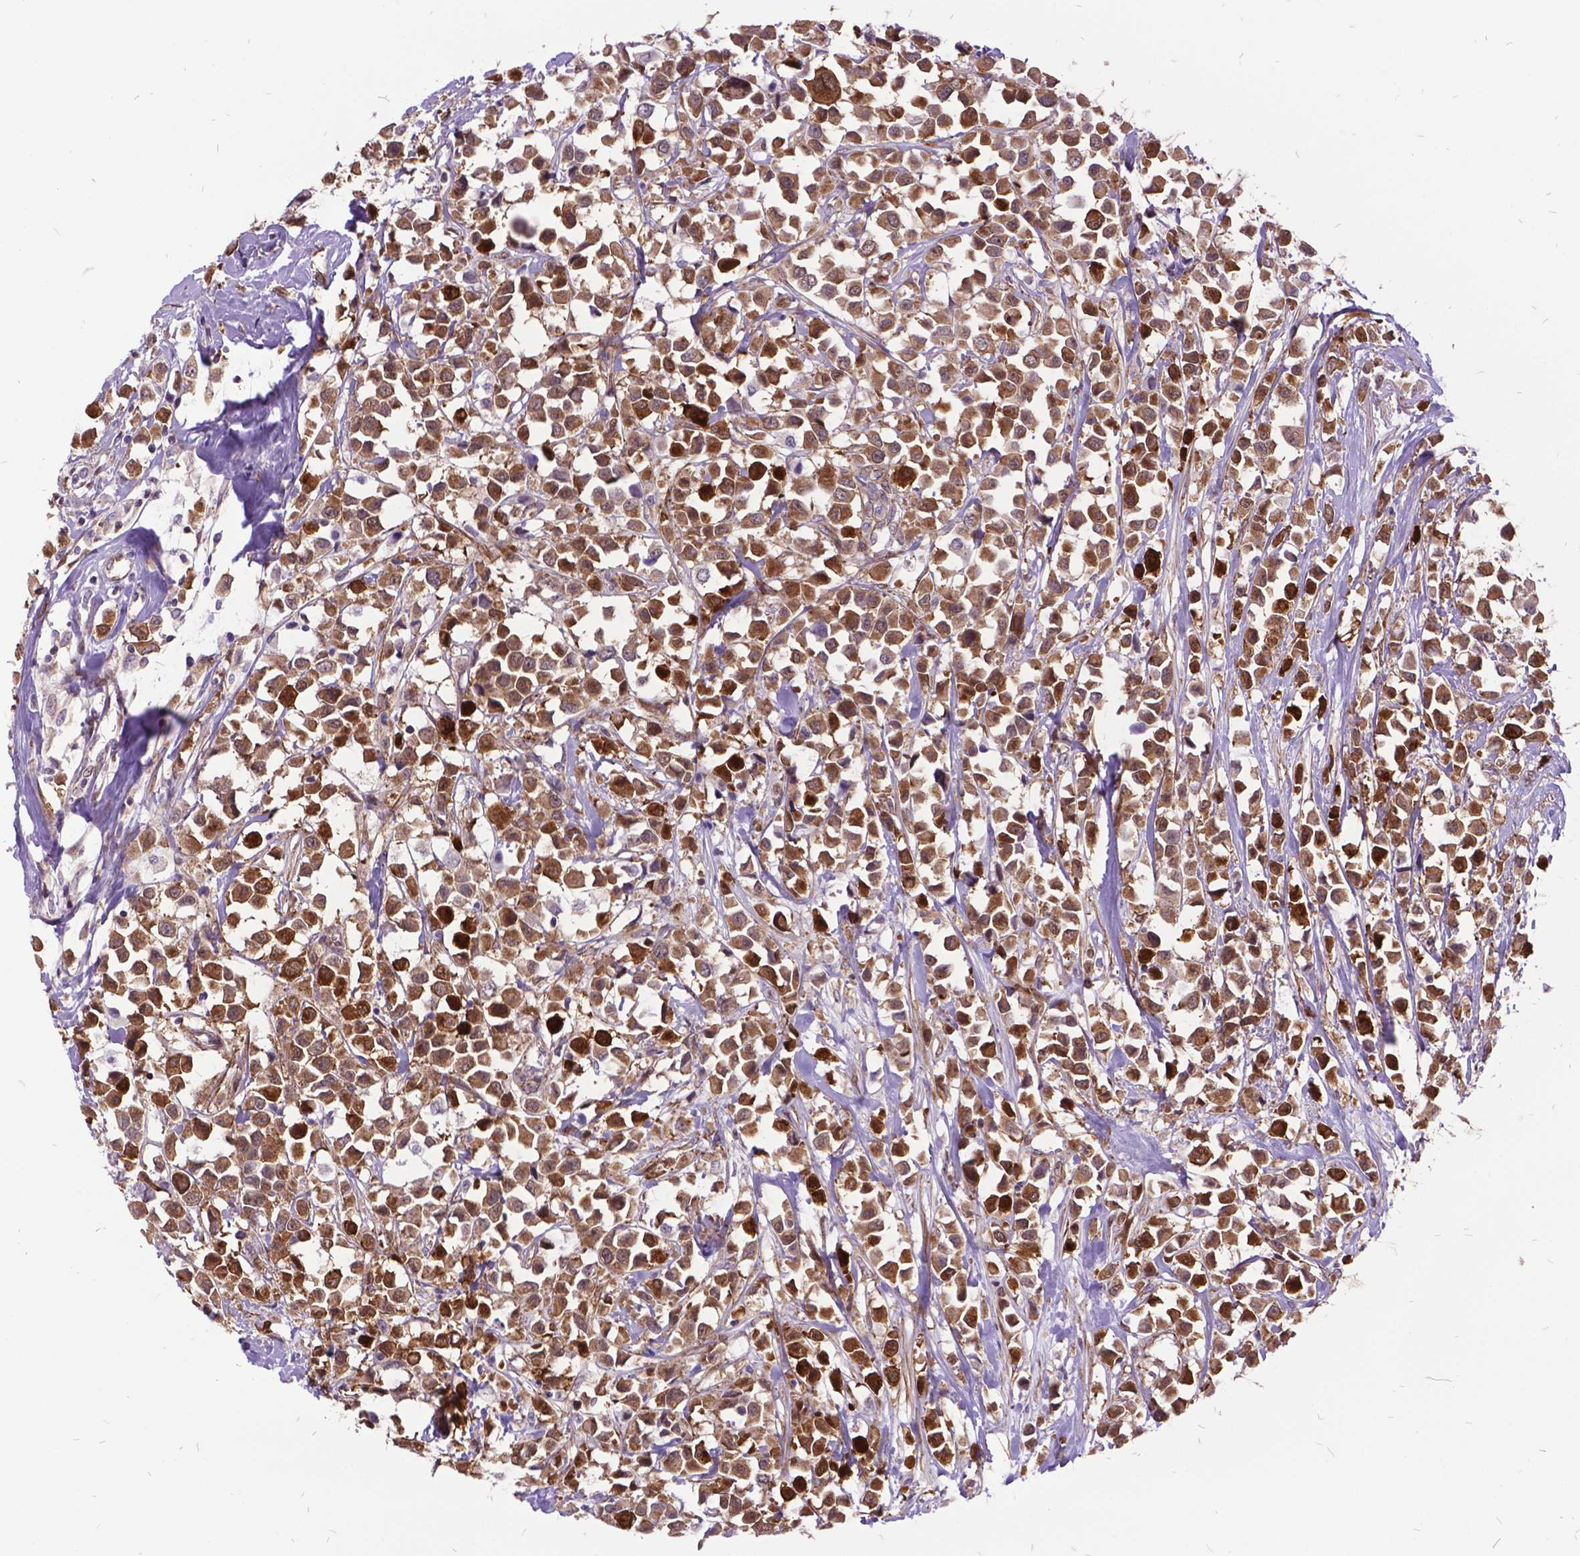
{"staining": {"intensity": "moderate", "quantity": ">75%", "location": "cytoplasmic/membranous"}, "tissue": "breast cancer", "cell_type": "Tumor cells", "image_type": "cancer", "snomed": [{"axis": "morphology", "description": "Duct carcinoma"}, {"axis": "topography", "description": "Breast"}], "caption": "Immunohistochemical staining of human breast cancer (intraductal carcinoma) shows medium levels of moderate cytoplasmic/membranous positivity in about >75% of tumor cells.", "gene": "GRB7", "patient": {"sex": "female", "age": 61}}